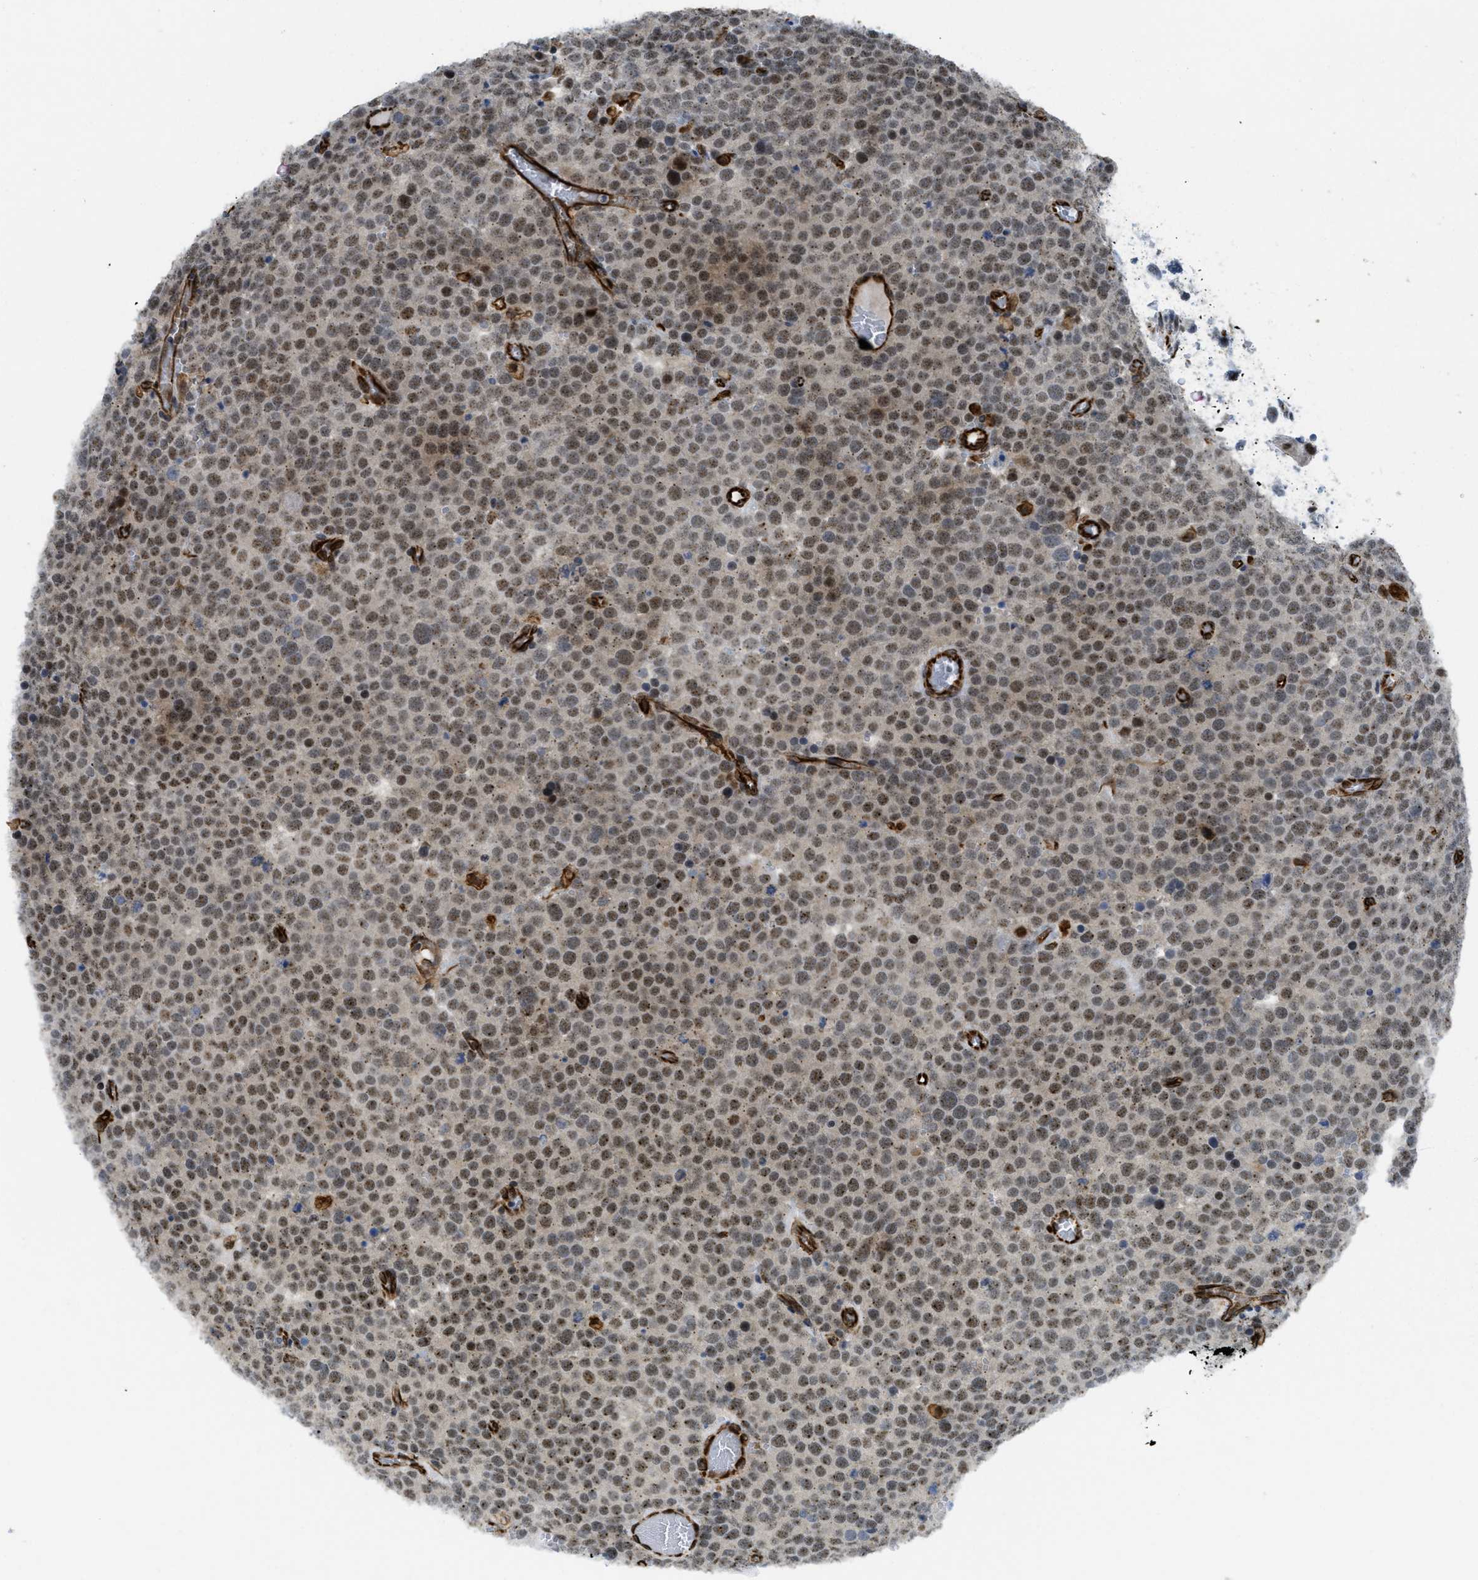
{"staining": {"intensity": "moderate", "quantity": ">75%", "location": "nuclear"}, "tissue": "testis cancer", "cell_type": "Tumor cells", "image_type": "cancer", "snomed": [{"axis": "morphology", "description": "Normal tissue, NOS"}, {"axis": "morphology", "description": "Seminoma, NOS"}, {"axis": "topography", "description": "Testis"}], "caption": "Seminoma (testis) stained for a protein (brown) reveals moderate nuclear positive staining in about >75% of tumor cells.", "gene": "LRRC8B", "patient": {"sex": "male", "age": 71}}